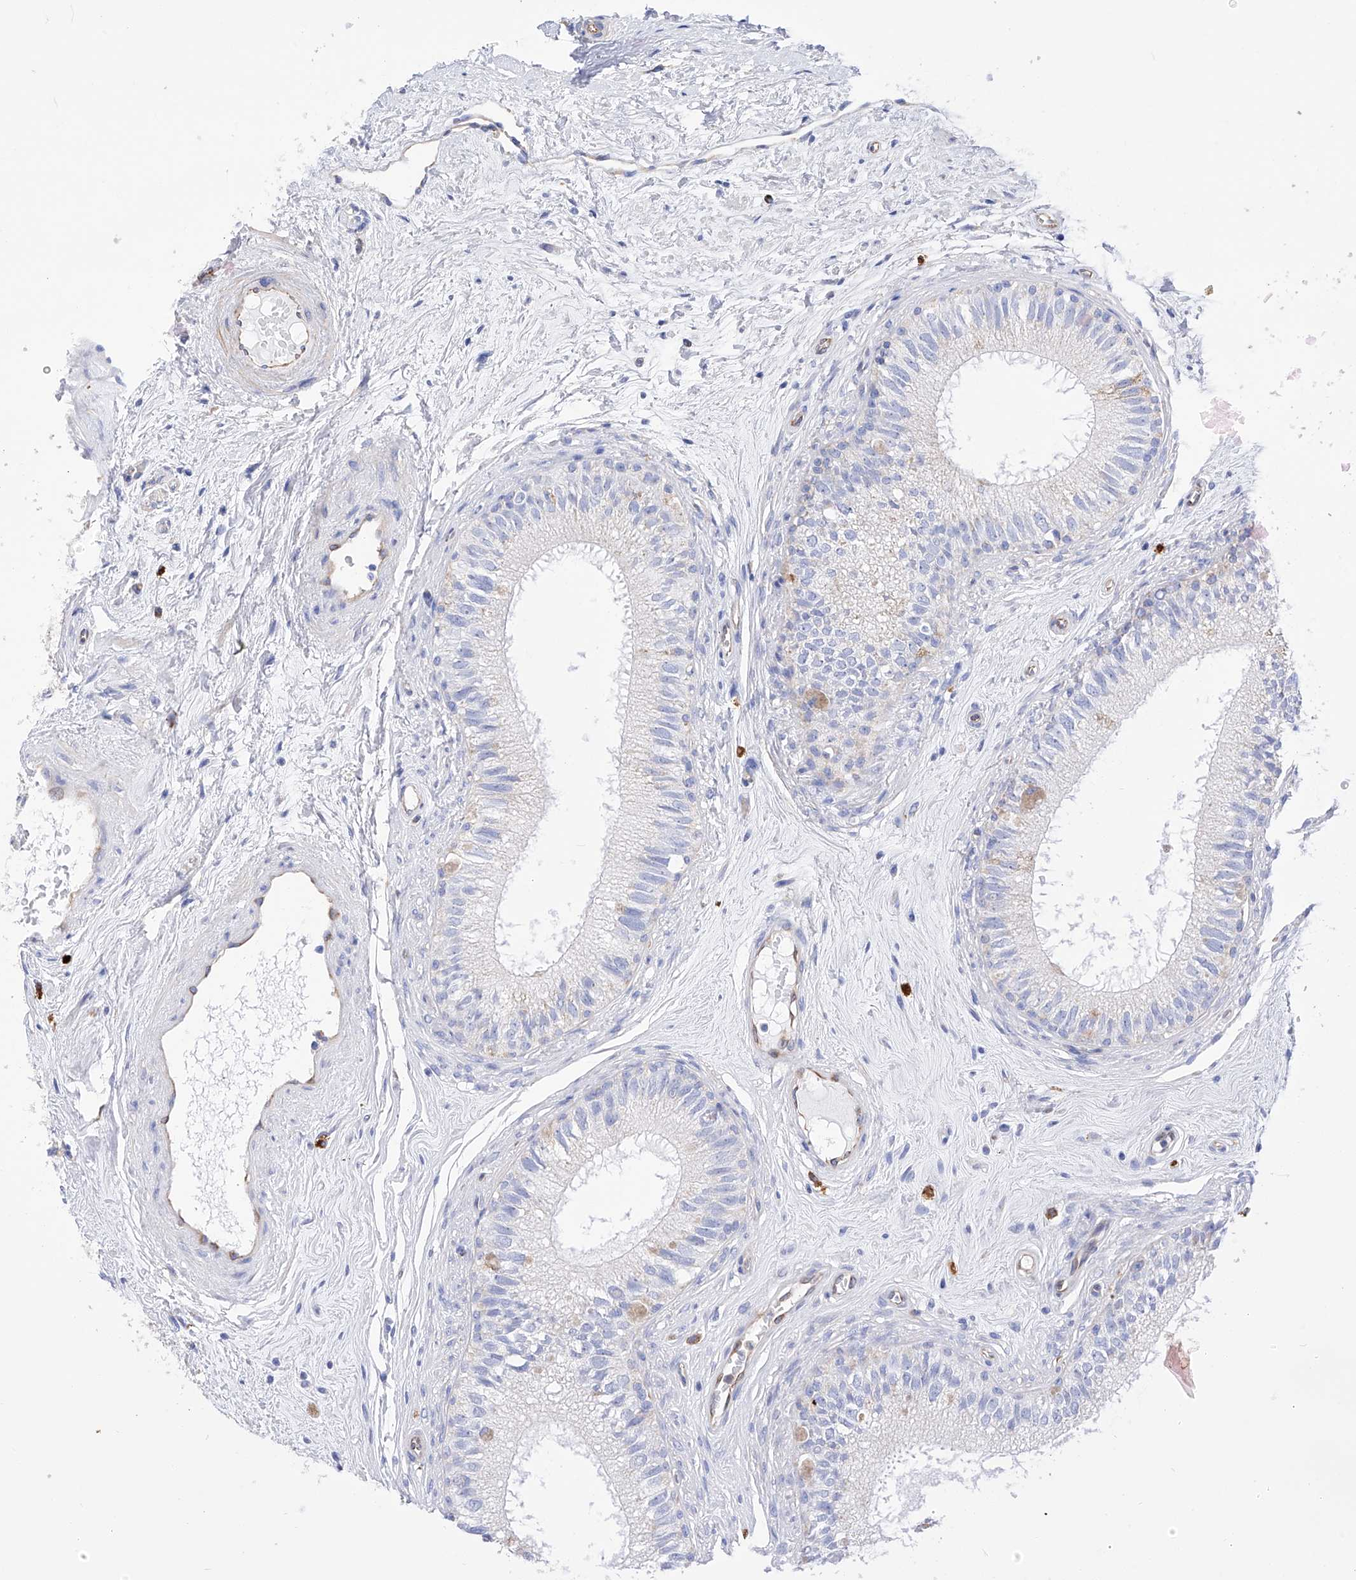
{"staining": {"intensity": "weak", "quantity": "<25%", "location": "cytoplasmic/membranous"}, "tissue": "epididymis", "cell_type": "Glandular cells", "image_type": "normal", "snomed": [{"axis": "morphology", "description": "Normal tissue, NOS"}, {"axis": "topography", "description": "Epididymis"}], "caption": "Glandular cells are negative for brown protein staining in unremarkable epididymis. The staining was performed using DAB to visualize the protein expression in brown, while the nuclei were stained in blue with hematoxylin (Magnification: 20x).", "gene": "FLG", "patient": {"sex": "male", "age": 71}}